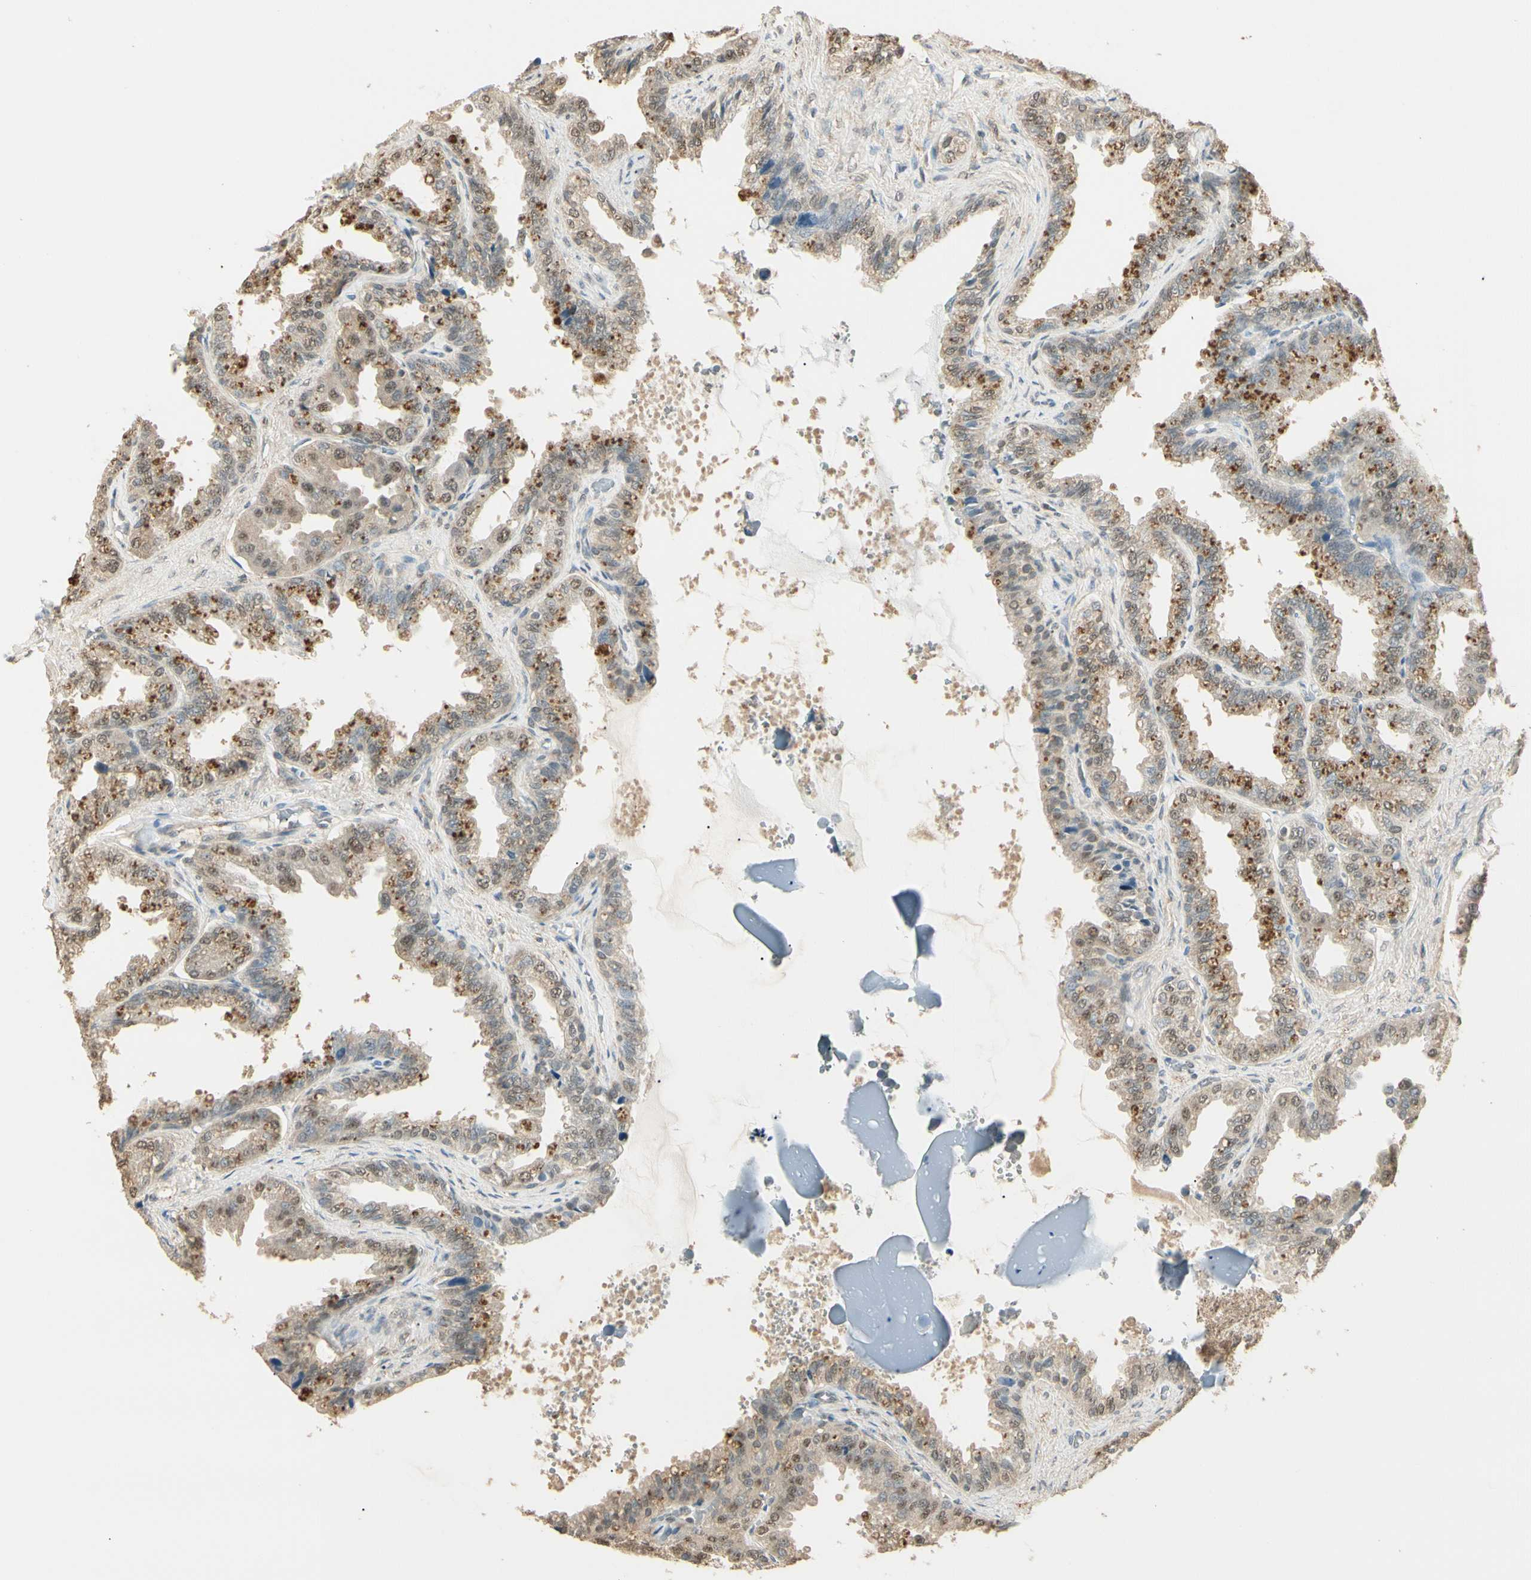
{"staining": {"intensity": "weak", "quantity": ">75%", "location": "cytoplasmic/membranous"}, "tissue": "seminal vesicle", "cell_type": "Glandular cells", "image_type": "normal", "snomed": [{"axis": "morphology", "description": "Normal tissue, NOS"}, {"axis": "topography", "description": "Seminal veicle"}], "caption": "The image demonstrates a brown stain indicating the presence of a protein in the cytoplasmic/membranous of glandular cells in seminal vesicle.", "gene": "SGCA", "patient": {"sex": "male", "age": 46}}